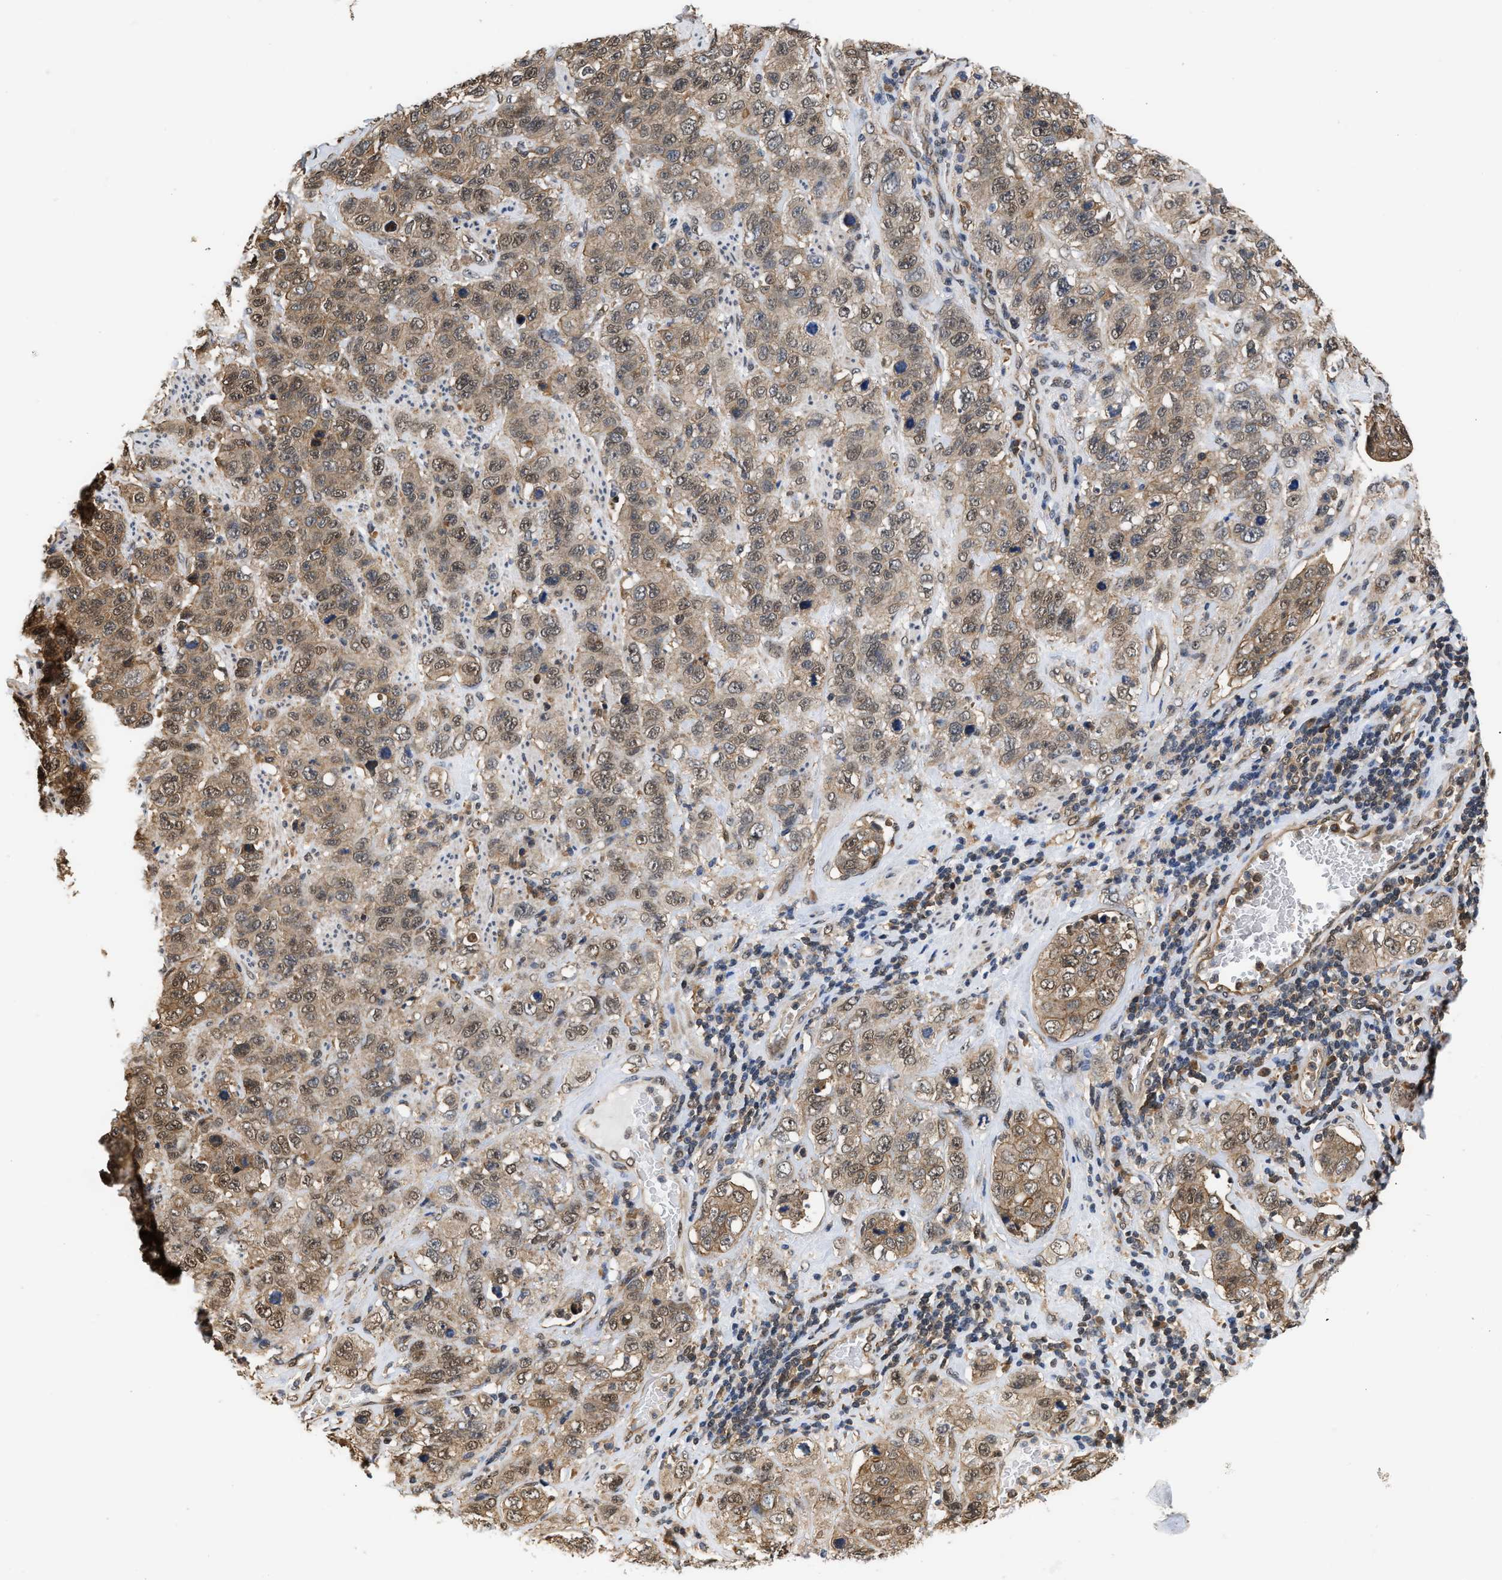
{"staining": {"intensity": "weak", "quantity": ">75%", "location": "cytoplasmic/membranous,nuclear"}, "tissue": "stomach cancer", "cell_type": "Tumor cells", "image_type": "cancer", "snomed": [{"axis": "morphology", "description": "Adenocarcinoma, NOS"}, {"axis": "topography", "description": "Stomach"}], "caption": "Human stomach cancer stained with a protein marker reveals weak staining in tumor cells.", "gene": "SCAI", "patient": {"sex": "male", "age": 48}}